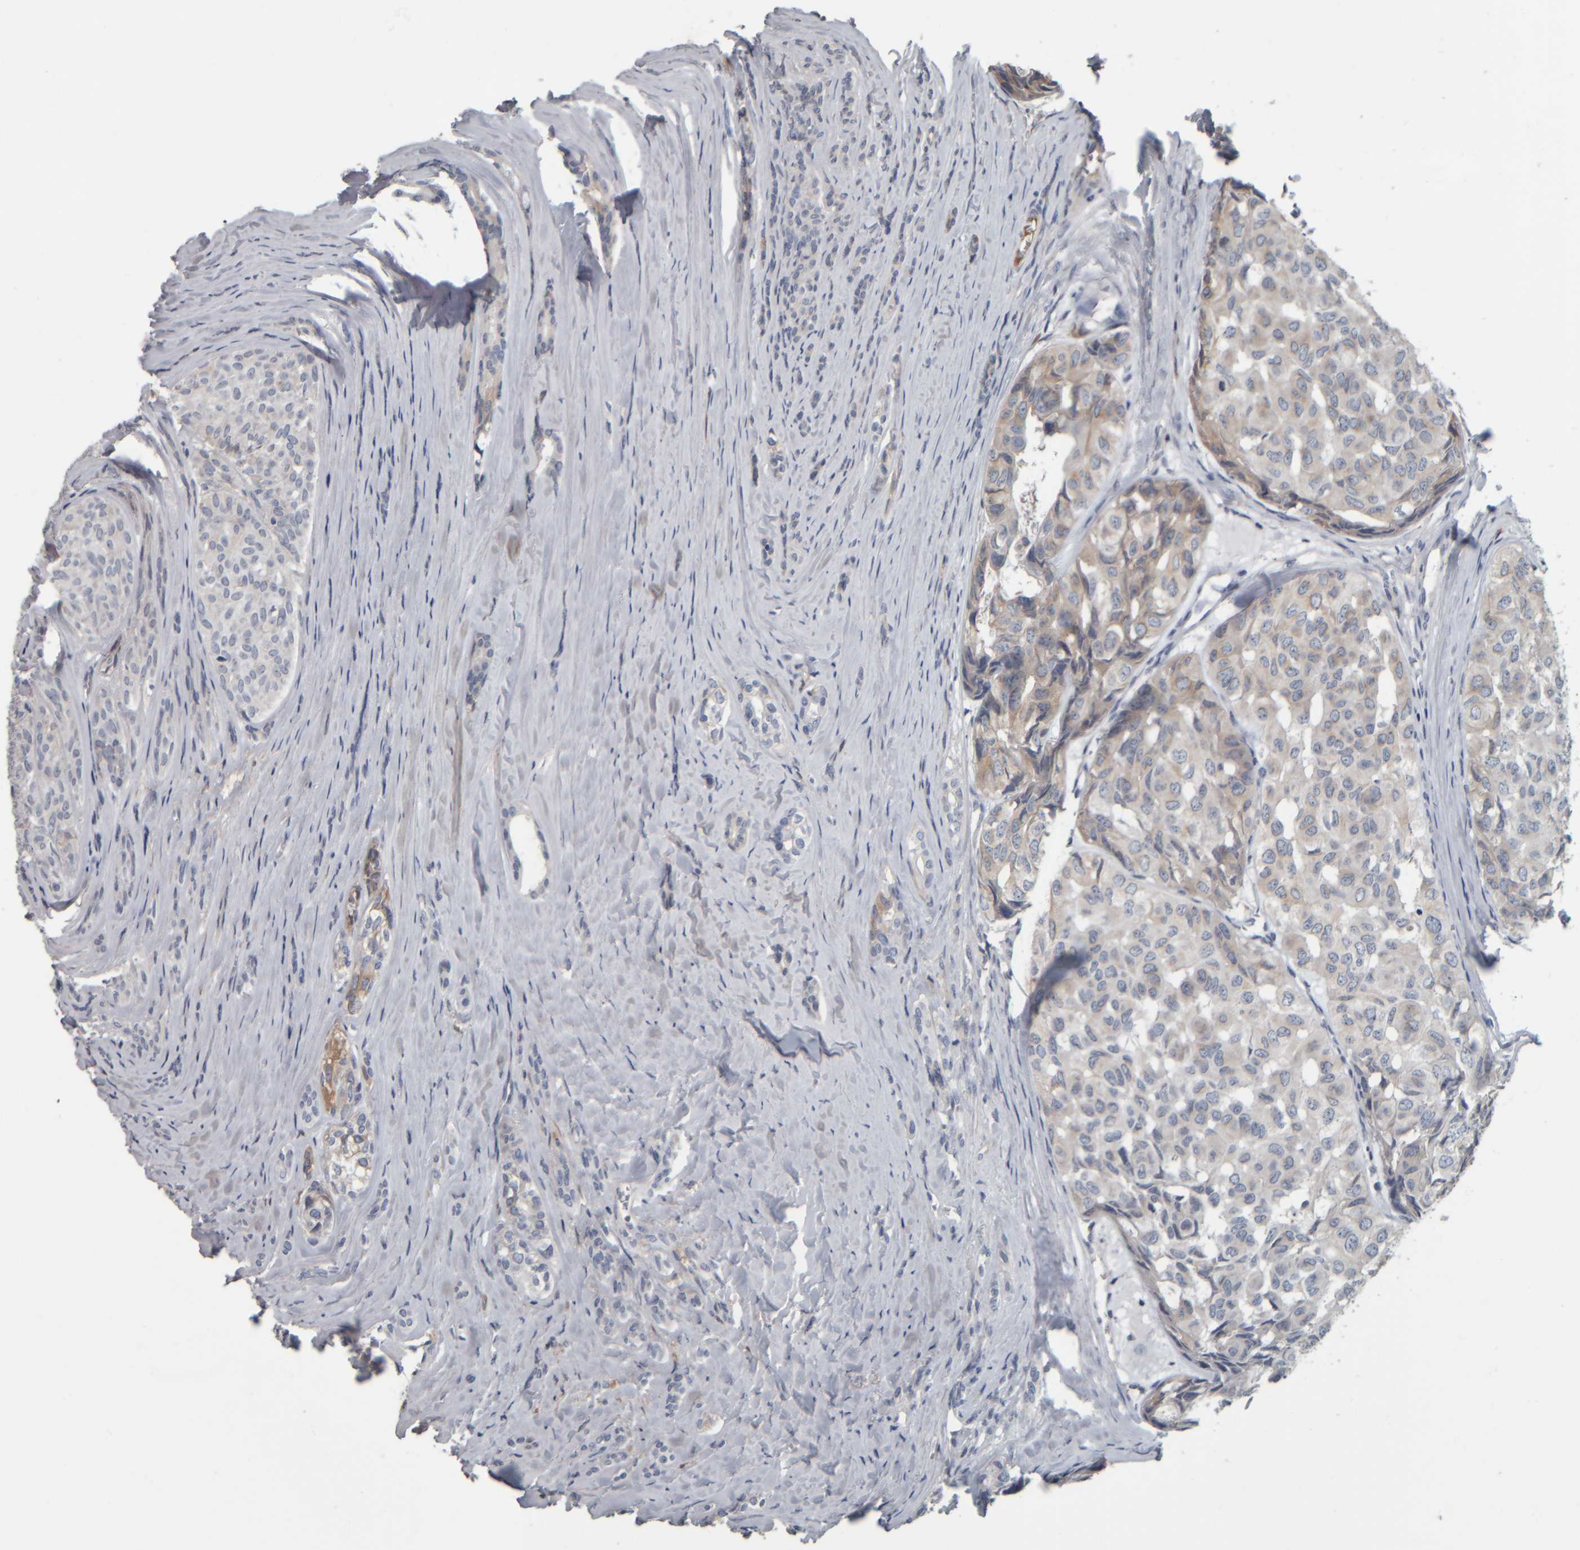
{"staining": {"intensity": "weak", "quantity": "<25%", "location": "cytoplasmic/membranous"}, "tissue": "head and neck cancer", "cell_type": "Tumor cells", "image_type": "cancer", "snomed": [{"axis": "morphology", "description": "Adenocarcinoma, NOS"}, {"axis": "topography", "description": "Salivary gland, NOS"}, {"axis": "topography", "description": "Head-Neck"}], "caption": "DAB (3,3'-diaminobenzidine) immunohistochemical staining of adenocarcinoma (head and neck) displays no significant positivity in tumor cells. (DAB (3,3'-diaminobenzidine) immunohistochemistry visualized using brightfield microscopy, high magnification).", "gene": "CAVIN4", "patient": {"sex": "female", "age": 76}}